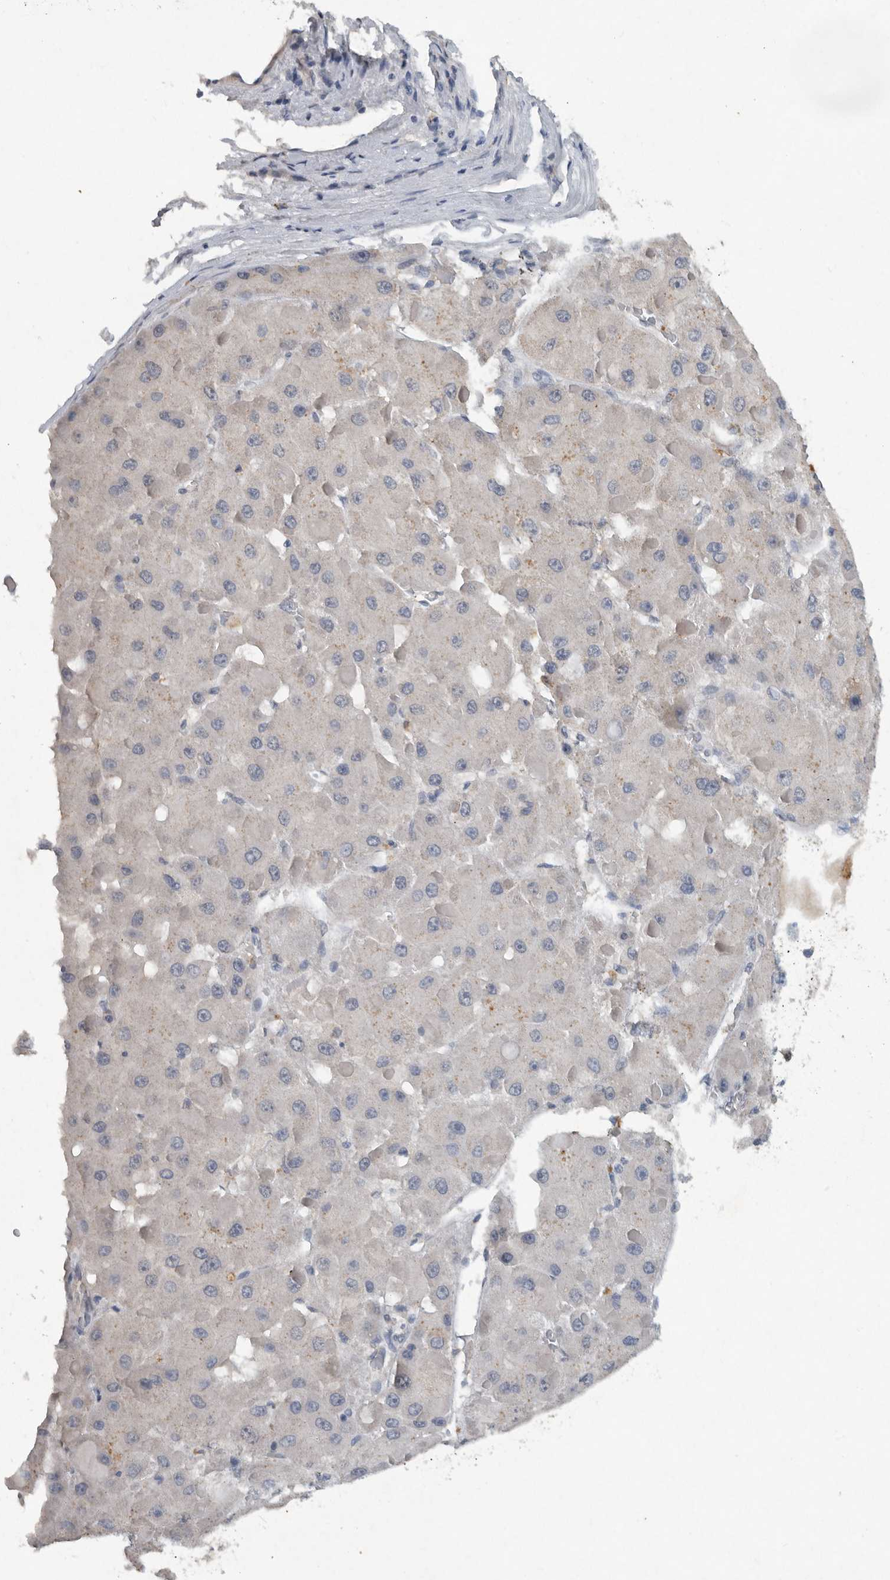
{"staining": {"intensity": "negative", "quantity": "none", "location": "none"}, "tissue": "liver cancer", "cell_type": "Tumor cells", "image_type": "cancer", "snomed": [{"axis": "morphology", "description": "Carcinoma, Hepatocellular, NOS"}, {"axis": "topography", "description": "Liver"}], "caption": "Immunohistochemistry (IHC) image of hepatocellular carcinoma (liver) stained for a protein (brown), which reveals no positivity in tumor cells. The staining was performed using DAB to visualize the protein expression in brown, while the nuclei were stained in blue with hematoxylin (Magnification: 20x).", "gene": "IL20", "patient": {"sex": "female", "age": 73}}